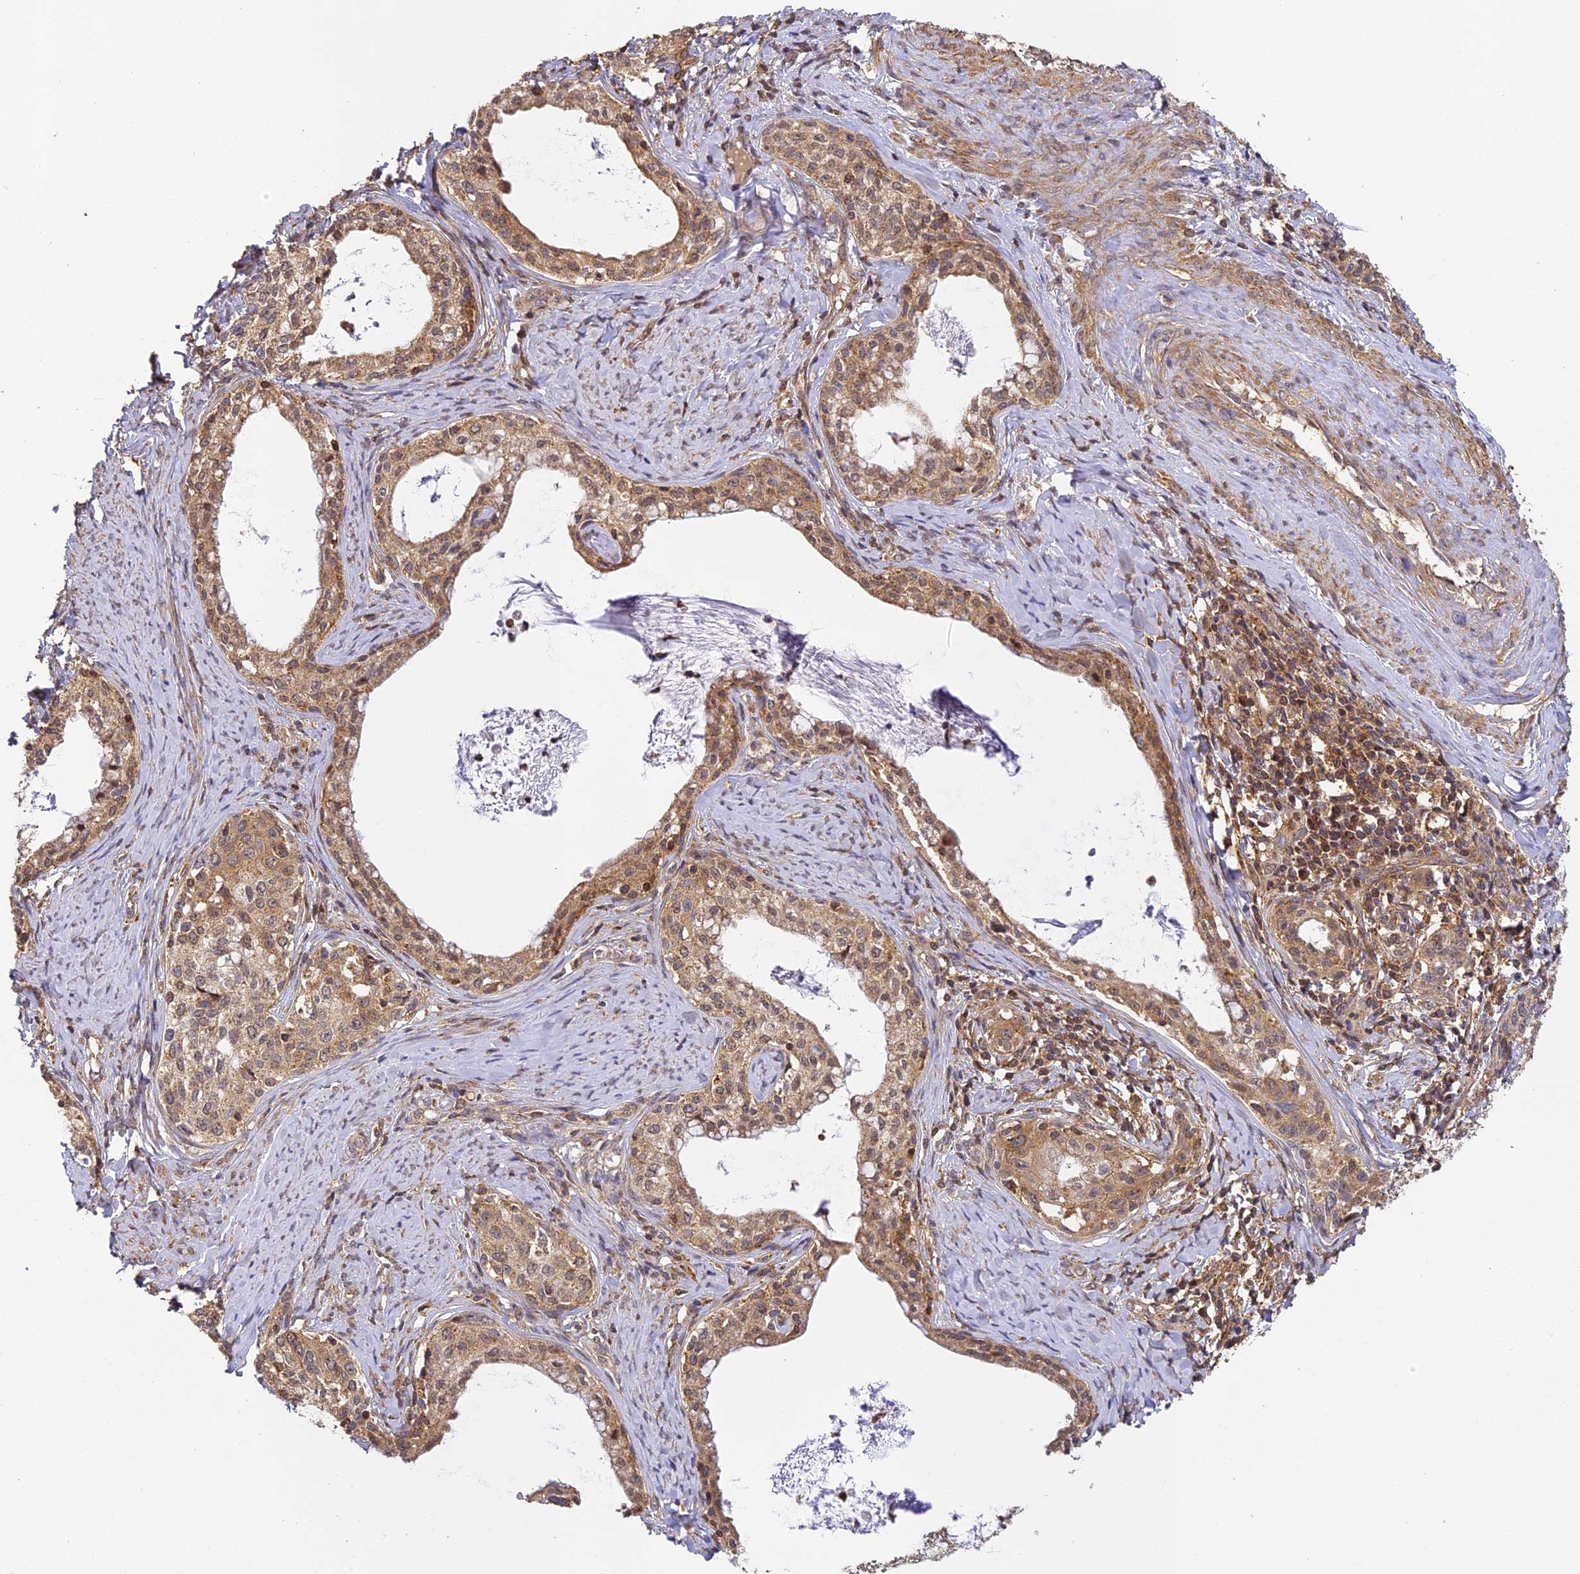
{"staining": {"intensity": "moderate", "quantity": ">75%", "location": "cytoplasmic/membranous,nuclear"}, "tissue": "cervical cancer", "cell_type": "Tumor cells", "image_type": "cancer", "snomed": [{"axis": "morphology", "description": "Squamous cell carcinoma, NOS"}, {"axis": "morphology", "description": "Adenocarcinoma, NOS"}, {"axis": "topography", "description": "Cervix"}], "caption": "Cervical cancer tissue displays moderate cytoplasmic/membranous and nuclear staining in about >75% of tumor cells", "gene": "ZNF443", "patient": {"sex": "female", "age": 52}}